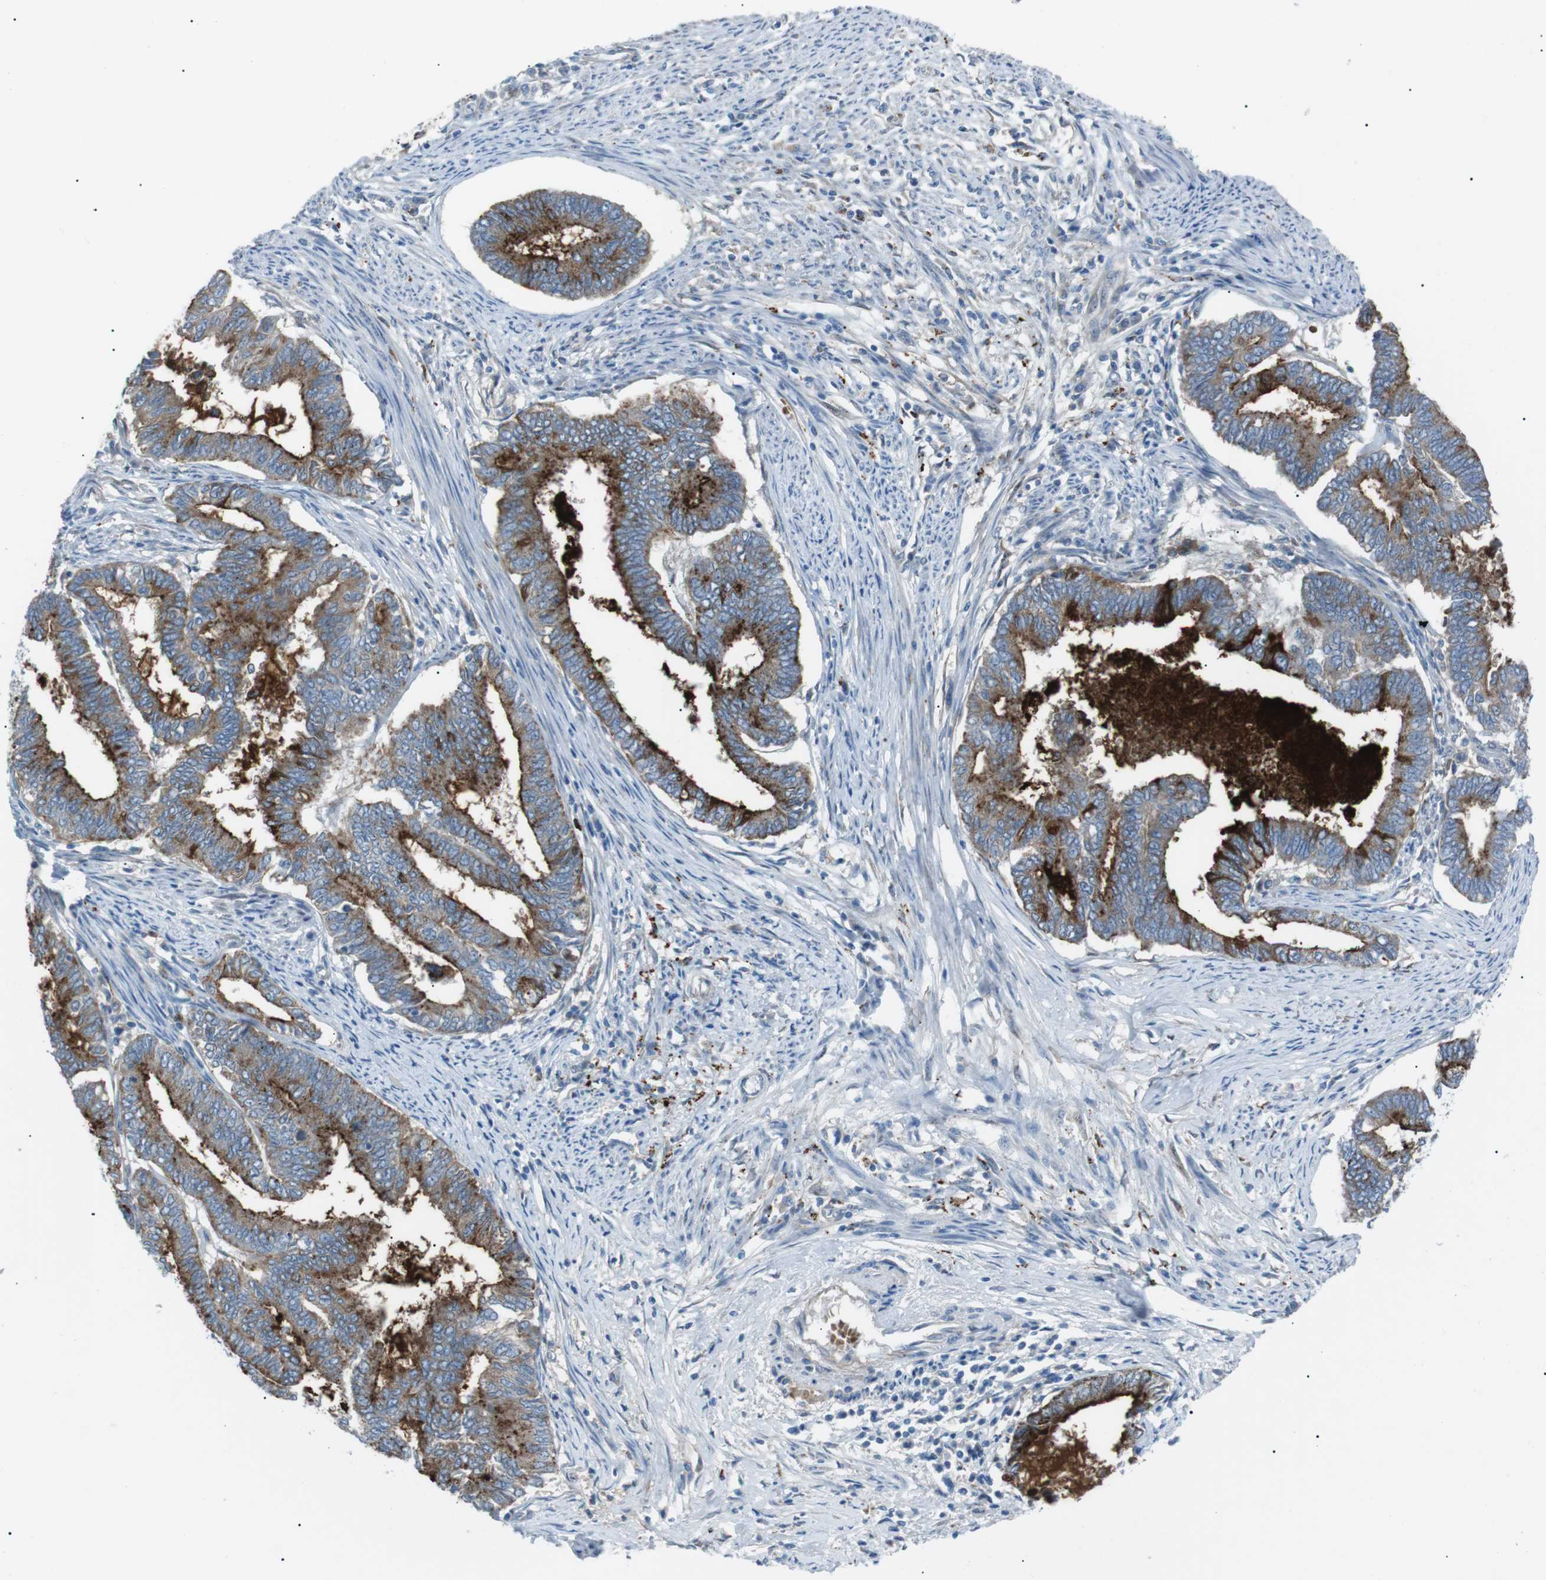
{"staining": {"intensity": "moderate", "quantity": "25%-75%", "location": "cytoplasmic/membranous"}, "tissue": "endometrial cancer", "cell_type": "Tumor cells", "image_type": "cancer", "snomed": [{"axis": "morphology", "description": "Adenocarcinoma, NOS"}, {"axis": "topography", "description": "Endometrium"}], "caption": "Immunohistochemical staining of human endometrial adenocarcinoma reveals moderate cytoplasmic/membranous protein staining in about 25%-75% of tumor cells.", "gene": "B4GALNT2", "patient": {"sex": "female", "age": 86}}